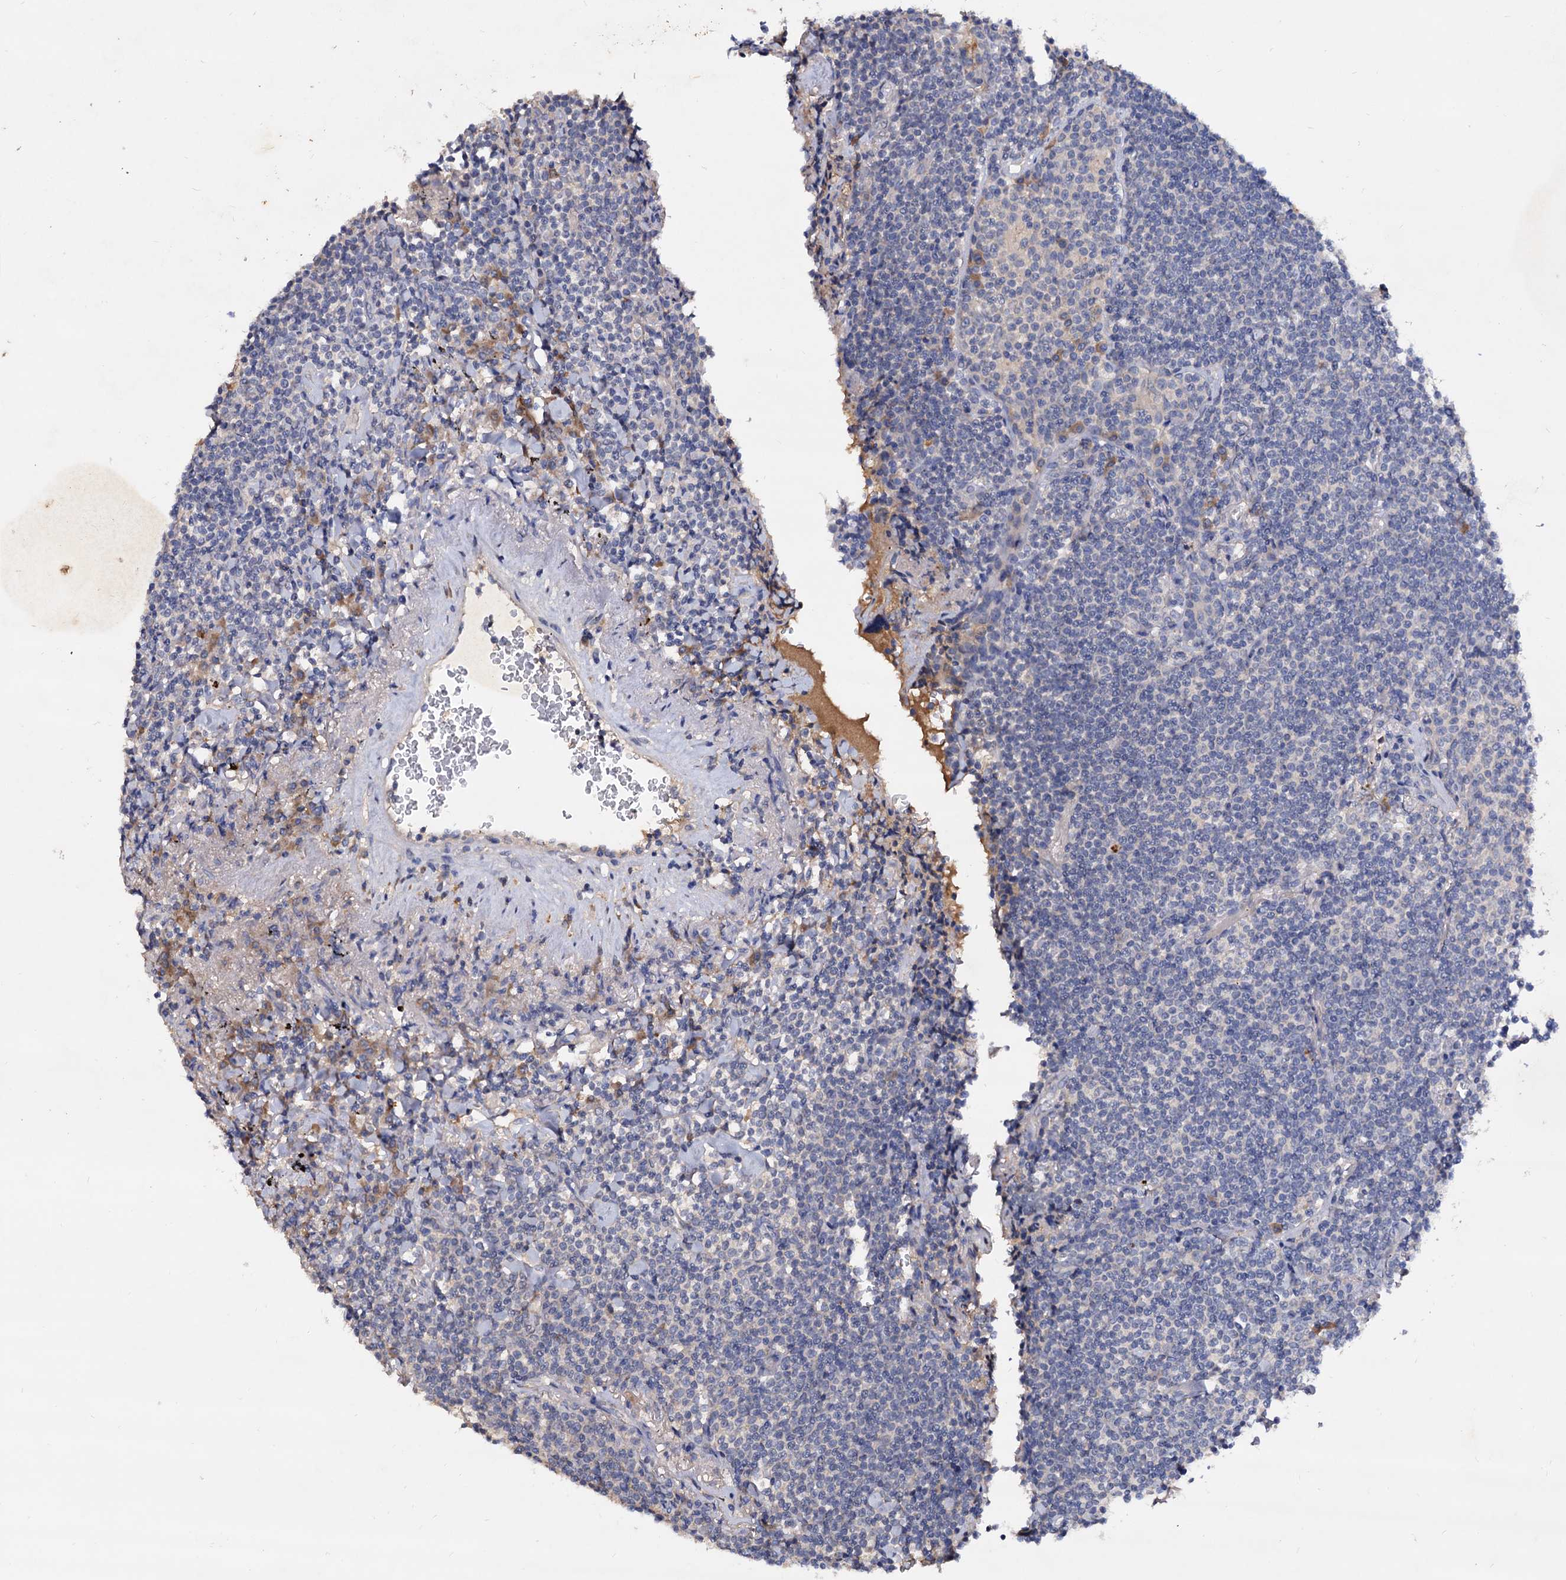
{"staining": {"intensity": "negative", "quantity": "none", "location": "none"}, "tissue": "lymphoma", "cell_type": "Tumor cells", "image_type": "cancer", "snomed": [{"axis": "morphology", "description": "Malignant lymphoma, non-Hodgkin's type, Low grade"}, {"axis": "topography", "description": "Lung"}], "caption": "There is no significant expression in tumor cells of low-grade malignant lymphoma, non-Hodgkin's type.", "gene": "NPAS4", "patient": {"sex": "female", "age": 71}}